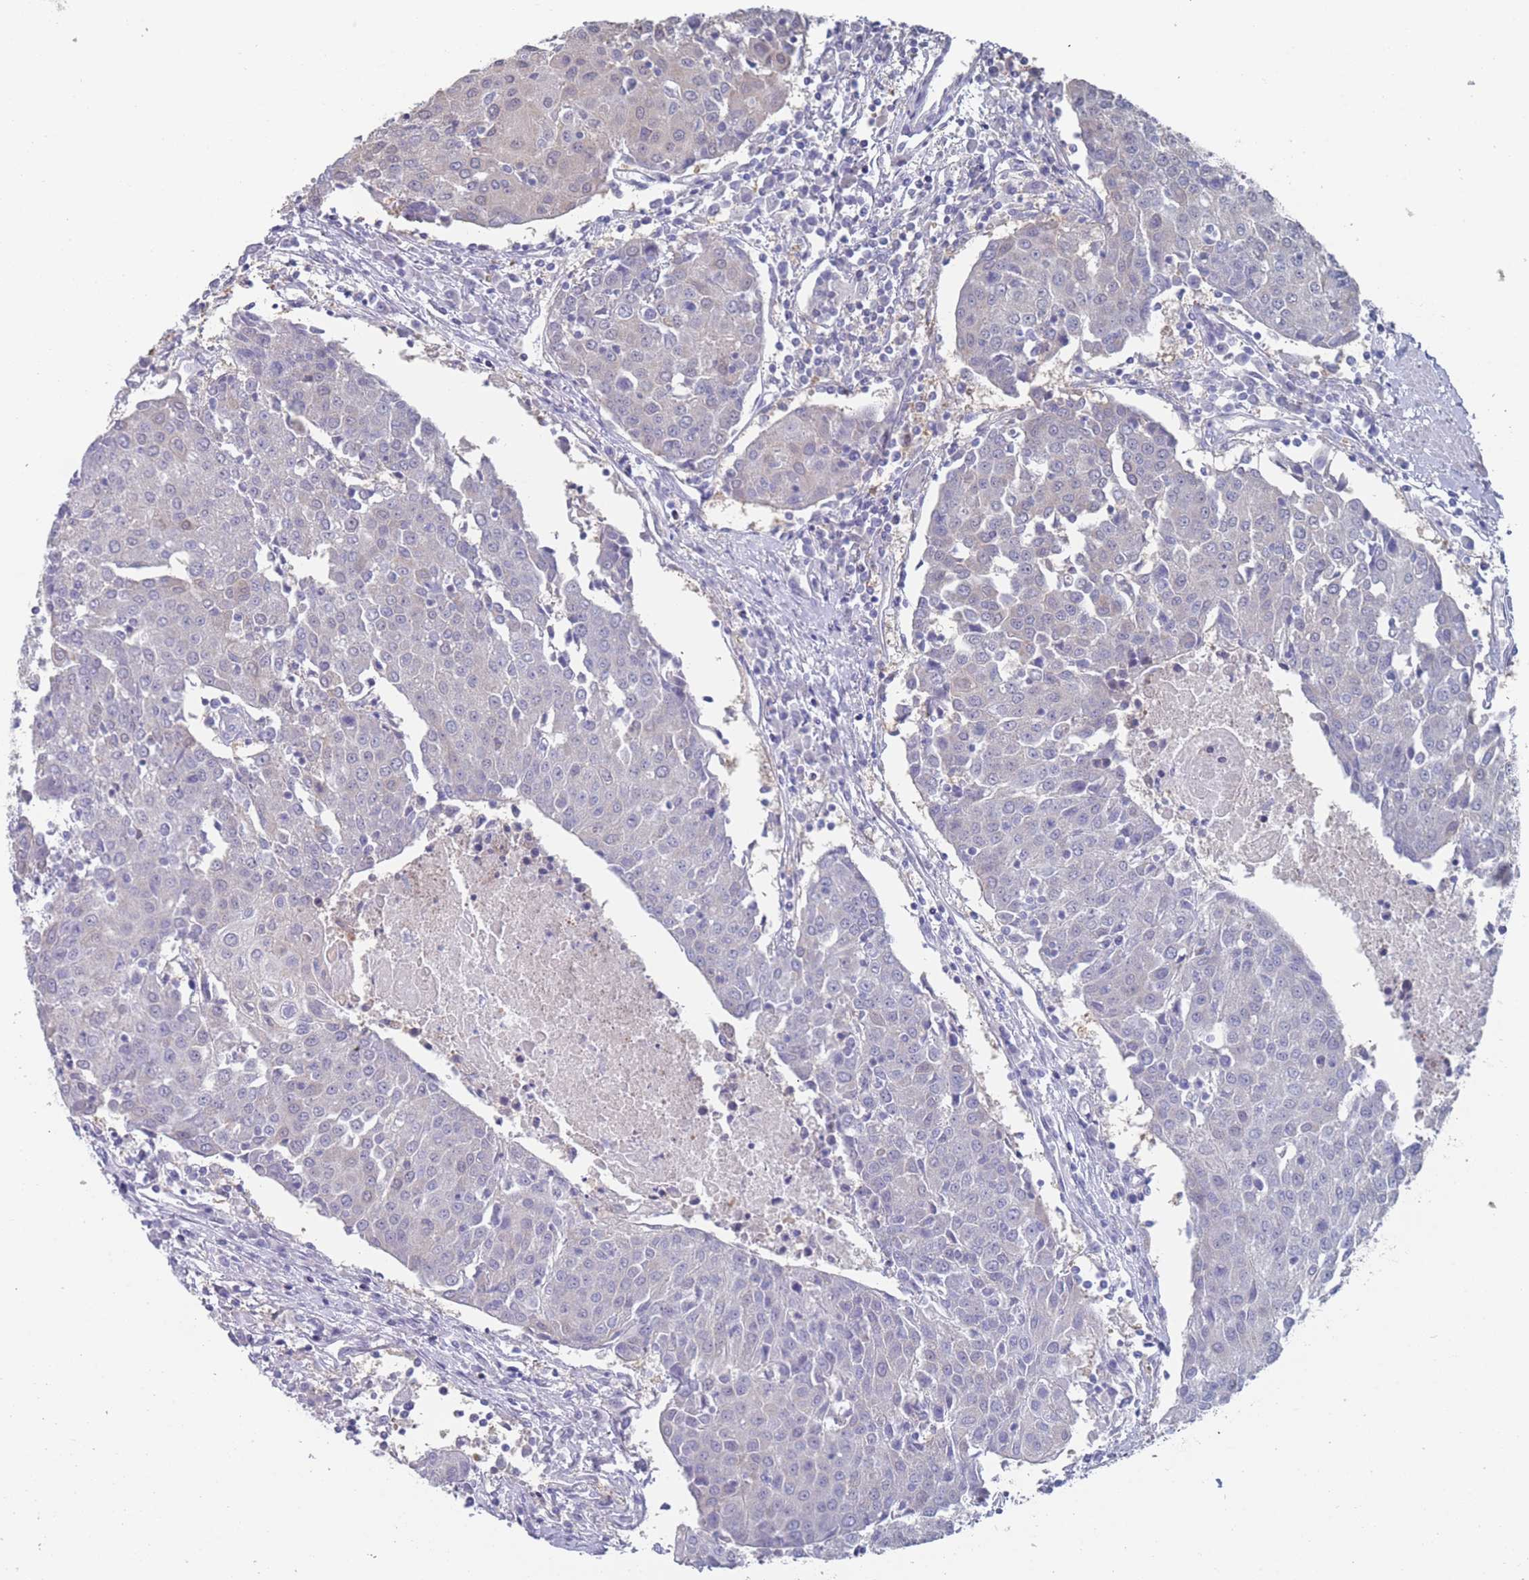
{"staining": {"intensity": "negative", "quantity": "none", "location": "none"}, "tissue": "urothelial cancer", "cell_type": "Tumor cells", "image_type": "cancer", "snomed": [{"axis": "morphology", "description": "Urothelial carcinoma, High grade"}, {"axis": "topography", "description": "Urinary bladder"}], "caption": "The image reveals no significant positivity in tumor cells of high-grade urothelial carcinoma.", "gene": "CYP51A1", "patient": {"sex": "female", "age": 85}}